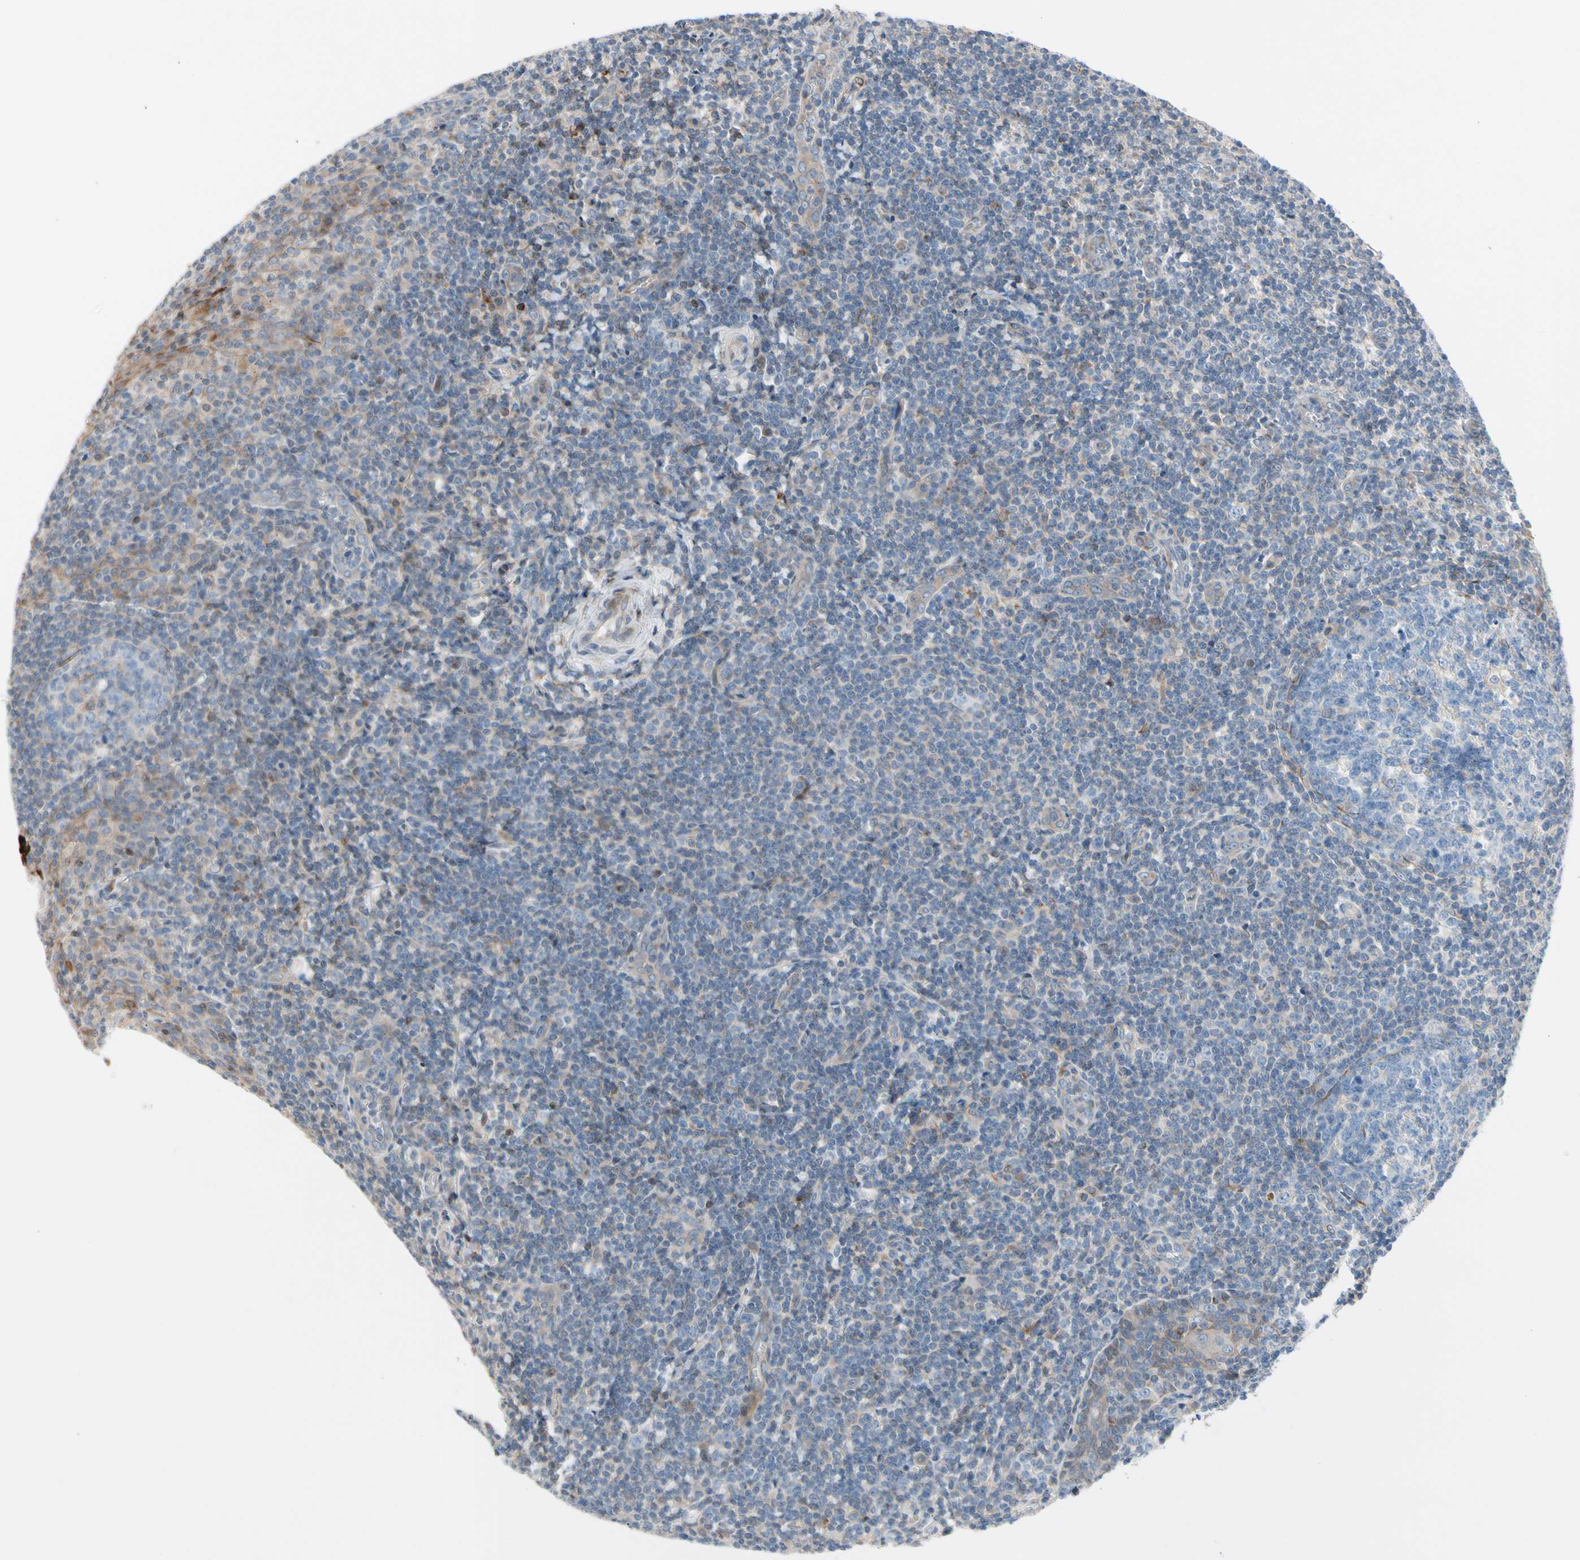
{"staining": {"intensity": "negative", "quantity": "none", "location": "none"}, "tissue": "tonsil", "cell_type": "Germinal center cells", "image_type": "normal", "snomed": [{"axis": "morphology", "description": "Normal tissue, NOS"}, {"axis": "topography", "description": "Tonsil"}], "caption": "A high-resolution histopathology image shows immunohistochemistry (IHC) staining of benign tonsil, which shows no significant positivity in germinal center cells. Nuclei are stained in blue.", "gene": "MAP3K3", "patient": {"sex": "male", "age": 31}}